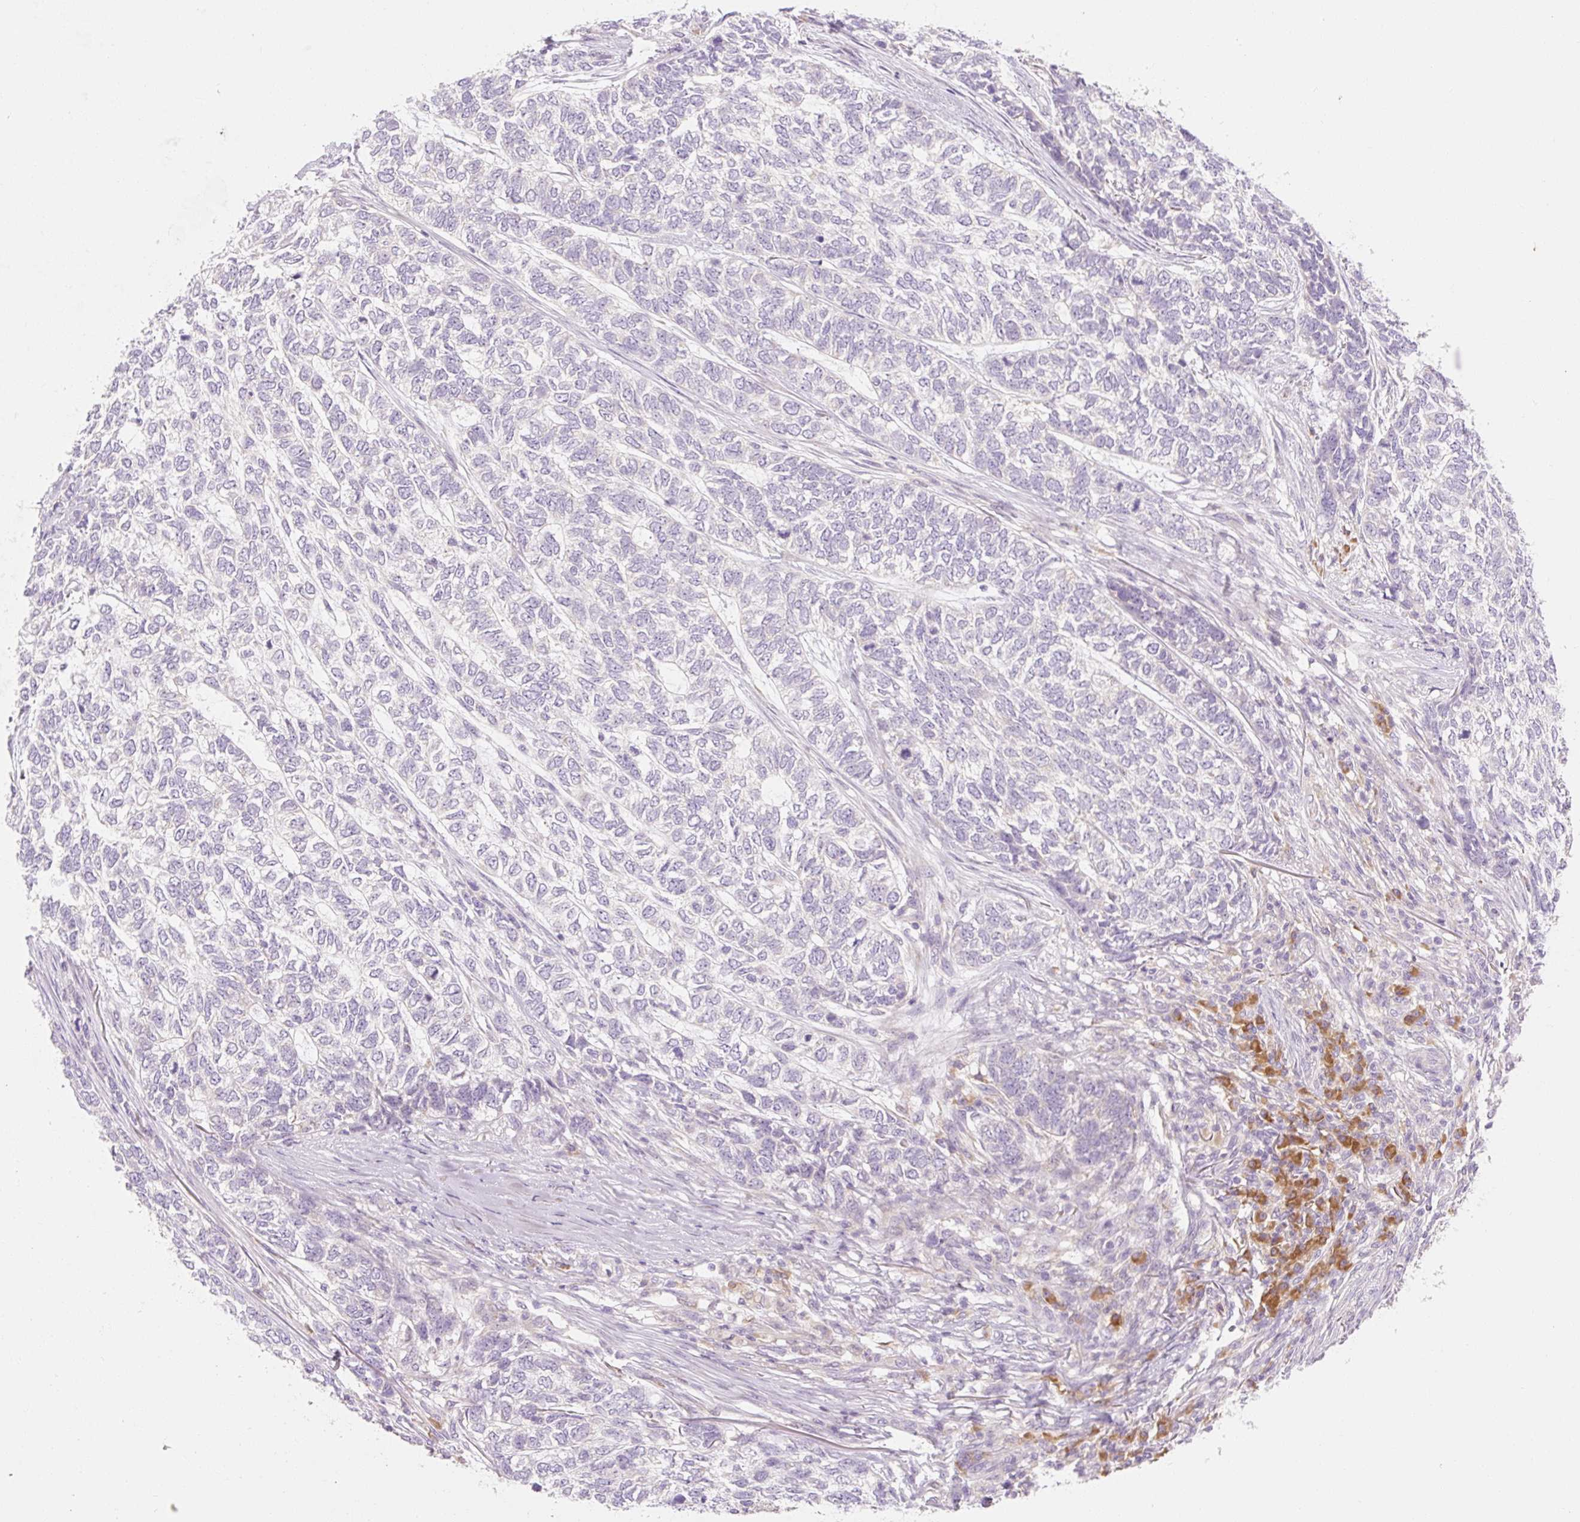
{"staining": {"intensity": "negative", "quantity": "none", "location": "none"}, "tissue": "skin cancer", "cell_type": "Tumor cells", "image_type": "cancer", "snomed": [{"axis": "morphology", "description": "Basal cell carcinoma"}, {"axis": "topography", "description": "Skin"}], "caption": "Human skin basal cell carcinoma stained for a protein using immunohistochemistry demonstrates no staining in tumor cells.", "gene": "MYO1D", "patient": {"sex": "female", "age": 65}}